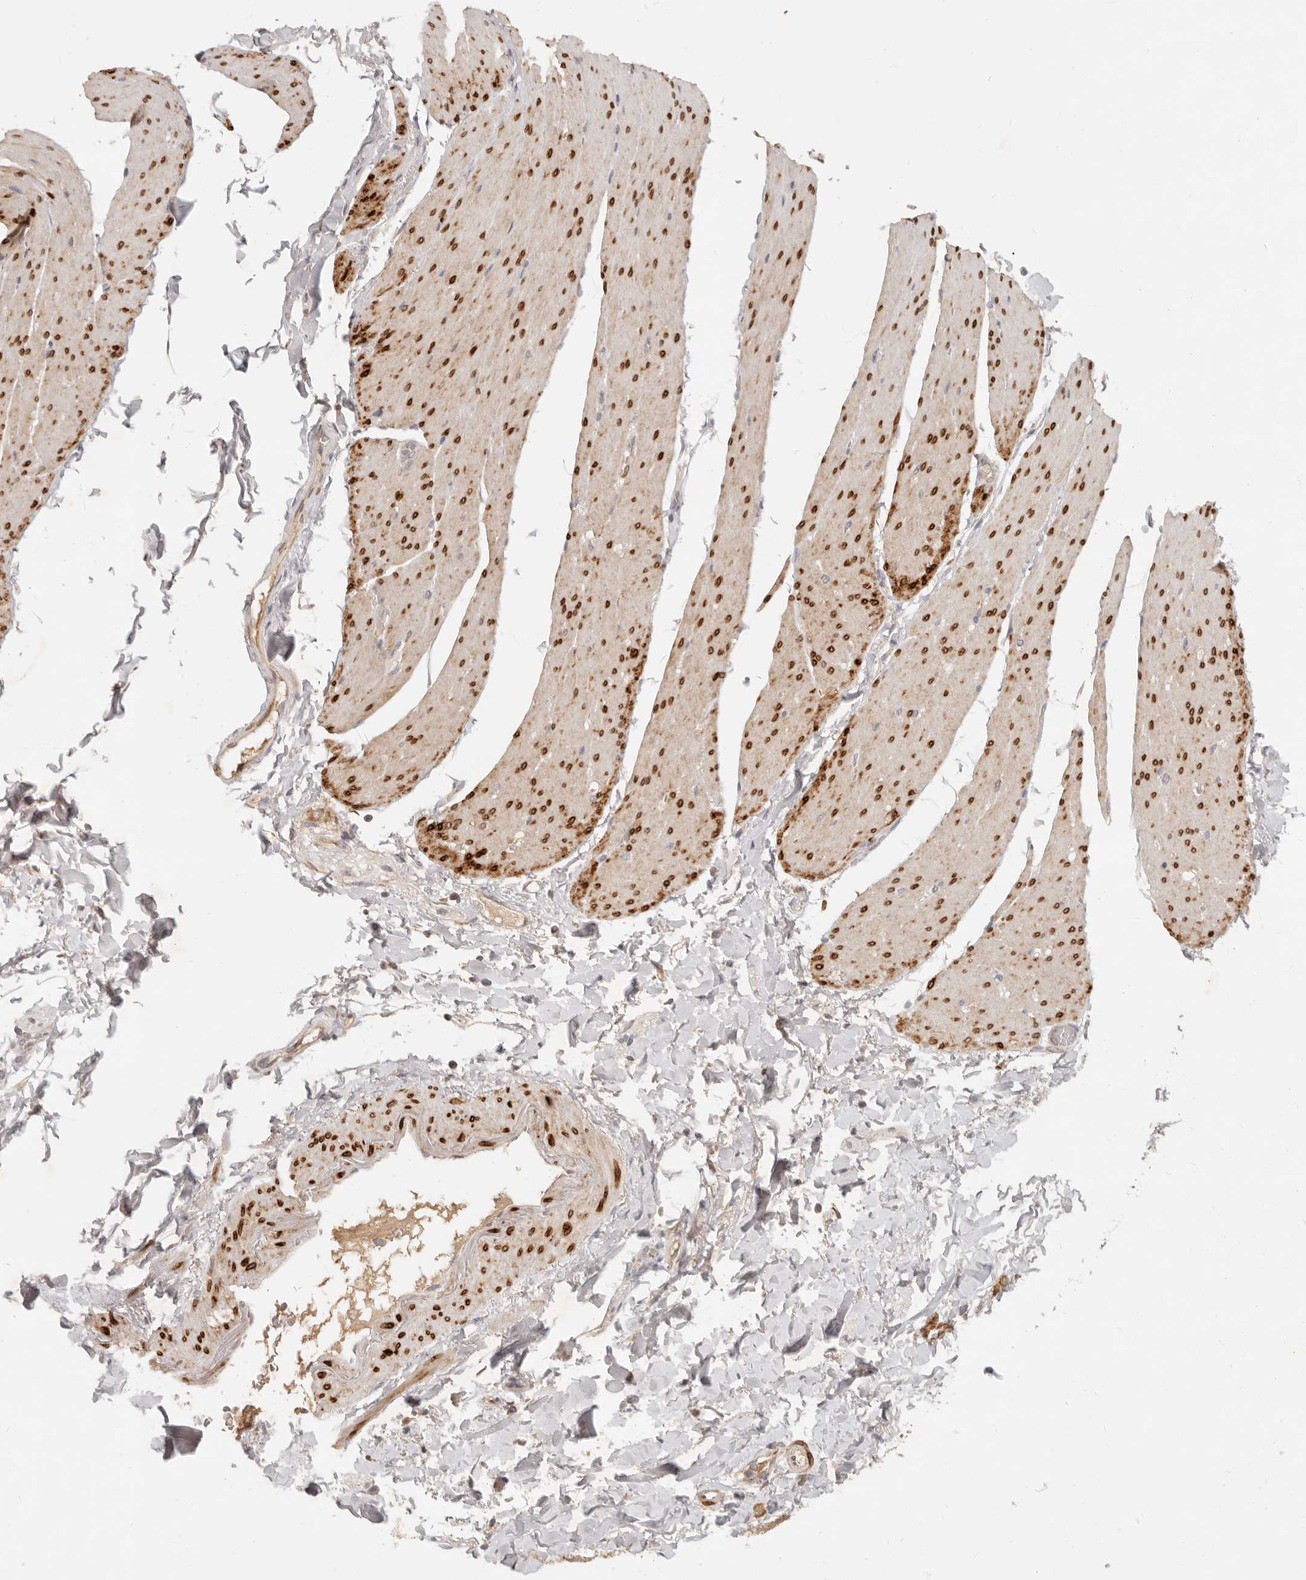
{"staining": {"intensity": "strong", "quantity": "25%-75%", "location": "cytoplasmic/membranous"}, "tissue": "smooth muscle", "cell_type": "Smooth muscle cells", "image_type": "normal", "snomed": [{"axis": "morphology", "description": "Normal tissue, NOS"}, {"axis": "topography", "description": "Smooth muscle"}, {"axis": "topography", "description": "Small intestine"}], "caption": "Human smooth muscle stained with a protein marker shows strong staining in smooth muscle cells.", "gene": "PABPC4", "patient": {"sex": "female", "age": 84}}